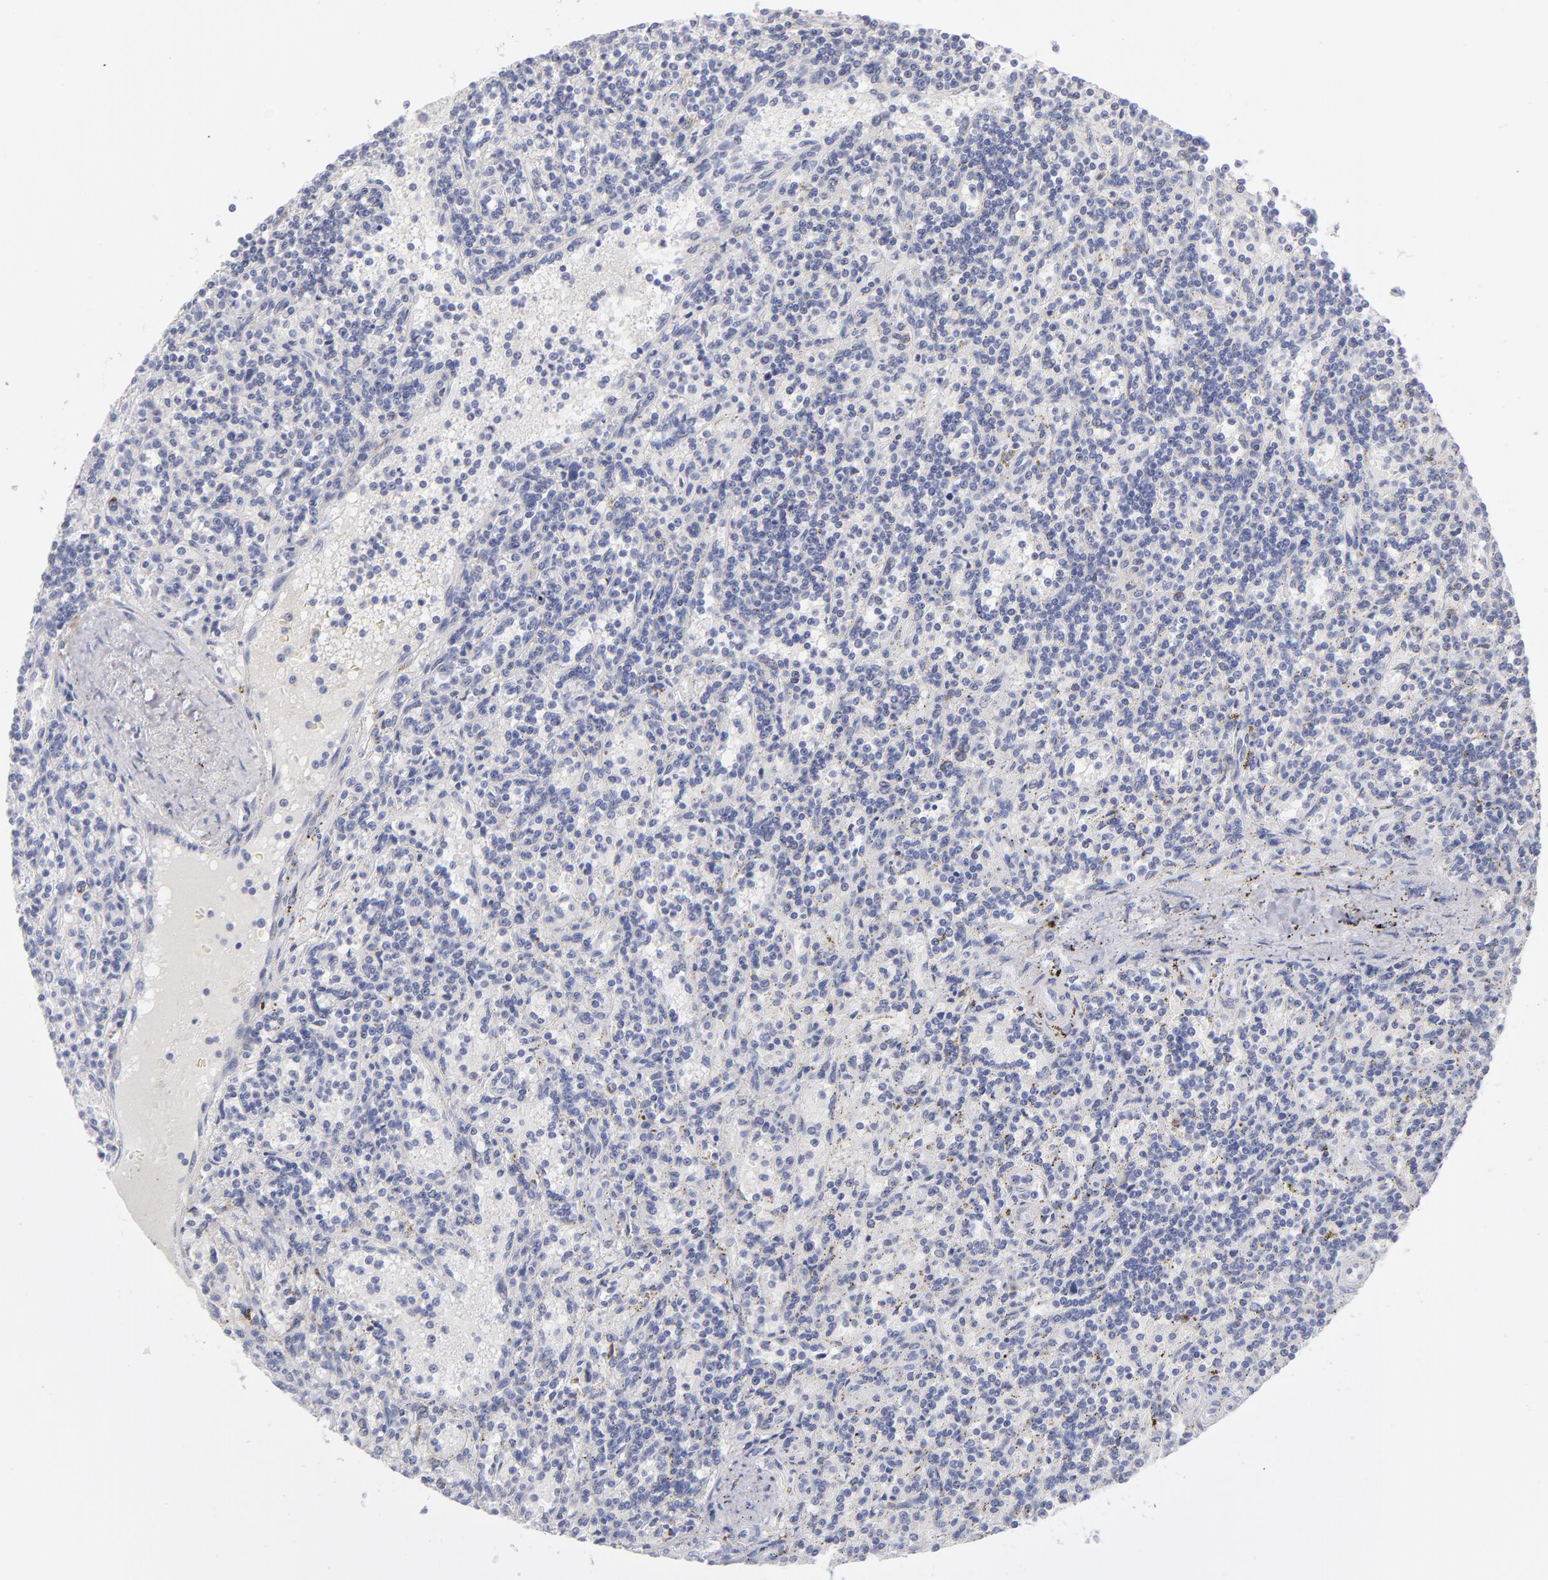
{"staining": {"intensity": "negative", "quantity": "none", "location": "none"}, "tissue": "lymphoma", "cell_type": "Tumor cells", "image_type": "cancer", "snomed": [{"axis": "morphology", "description": "Malignant lymphoma, non-Hodgkin's type, Low grade"}, {"axis": "topography", "description": "Spleen"}], "caption": "Lymphoma was stained to show a protein in brown. There is no significant expression in tumor cells.", "gene": "MTHFD2", "patient": {"sex": "male", "age": 73}}